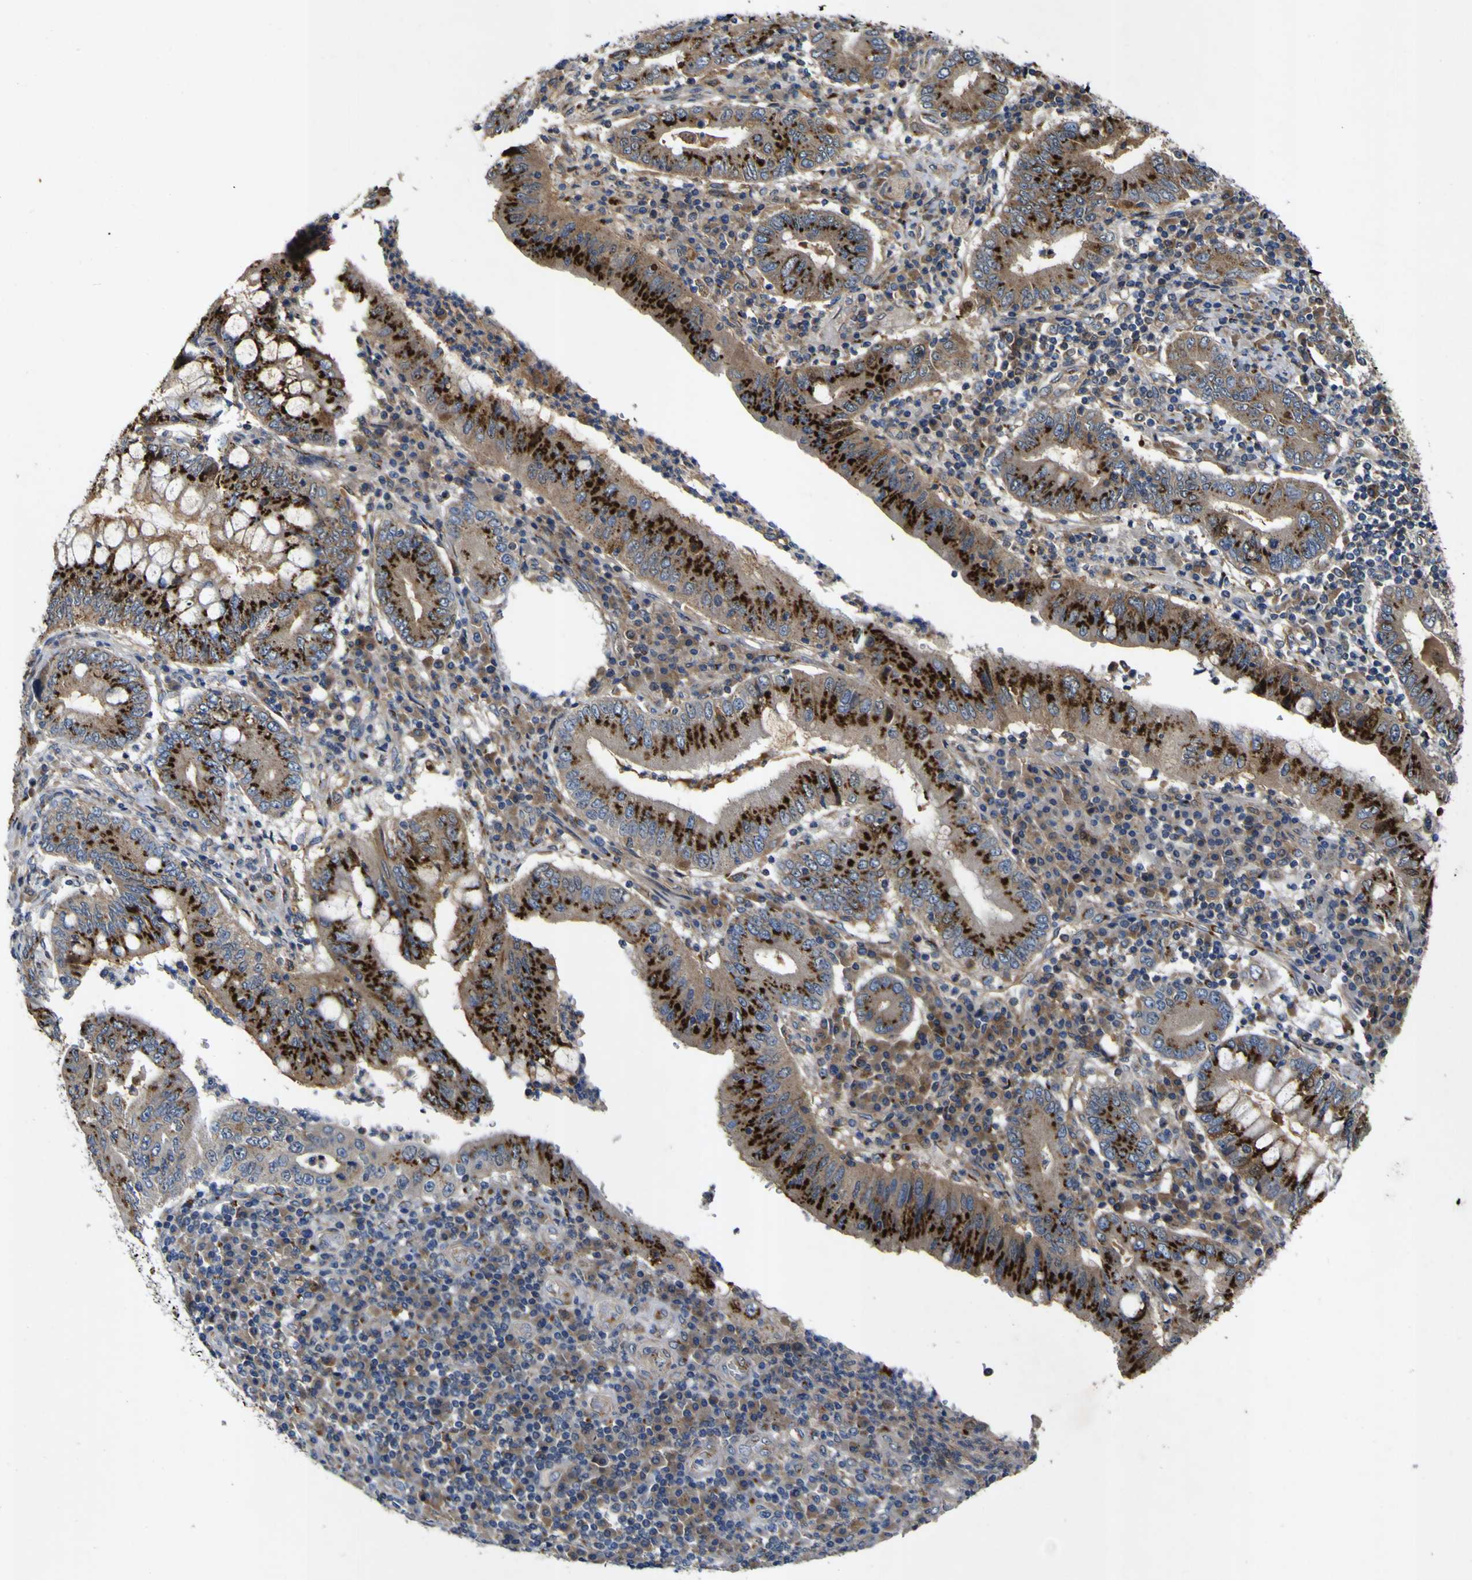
{"staining": {"intensity": "strong", "quantity": ">75%", "location": "cytoplasmic/membranous"}, "tissue": "stomach cancer", "cell_type": "Tumor cells", "image_type": "cancer", "snomed": [{"axis": "morphology", "description": "Normal tissue, NOS"}, {"axis": "morphology", "description": "Adenocarcinoma, NOS"}, {"axis": "topography", "description": "Esophagus"}, {"axis": "topography", "description": "Stomach, upper"}, {"axis": "topography", "description": "Peripheral nerve tissue"}], "caption": "This is an image of IHC staining of stomach cancer, which shows strong expression in the cytoplasmic/membranous of tumor cells.", "gene": "COA1", "patient": {"sex": "male", "age": 62}}